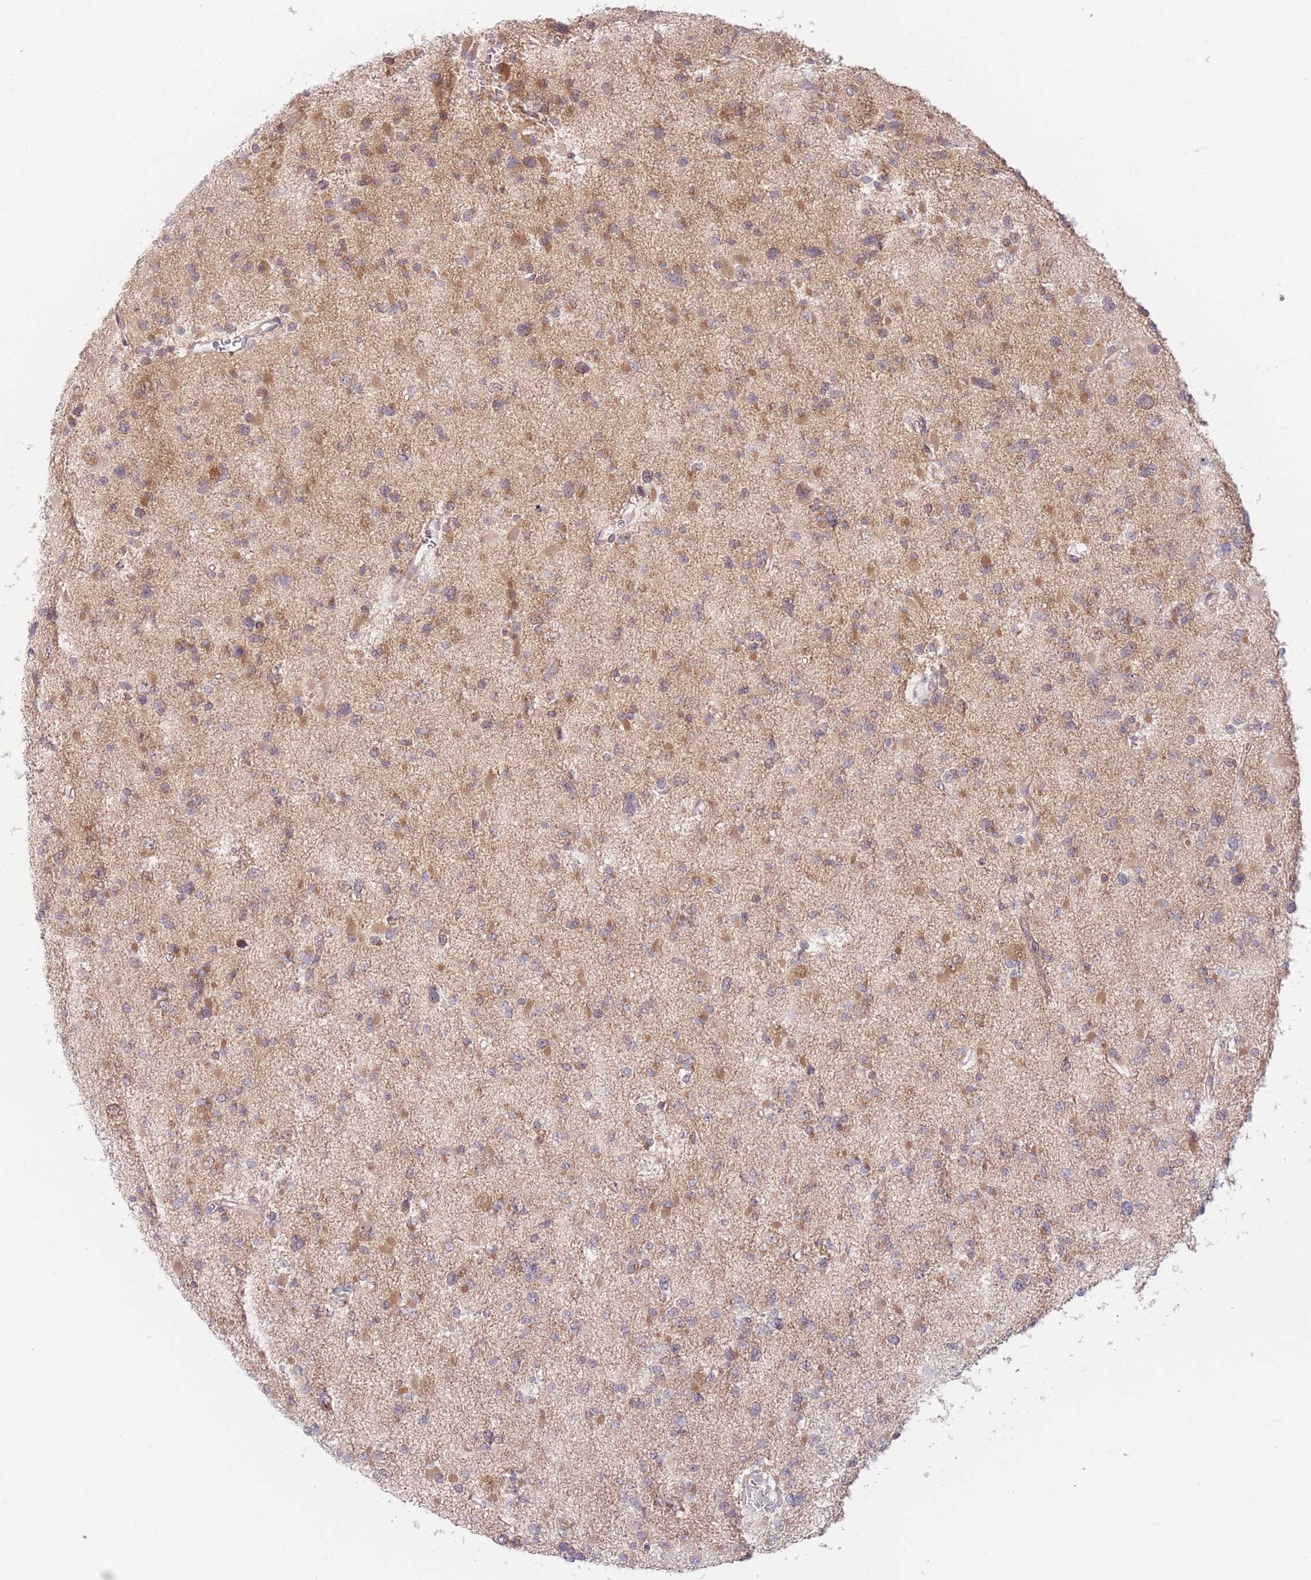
{"staining": {"intensity": "moderate", "quantity": "25%-75%", "location": "cytoplasmic/membranous"}, "tissue": "glioma", "cell_type": "Tumor cells", "image_type": "cancer", "snomed": [{"axis": "morphology", "description": "Glioma, malignant, Low grade"}, {"axis": "topography", "description": "Brain"}], "caption": "Brown immunohistochemical staining in human glioma demonstrates moderate cytoplasmic/membranous positivity in about 25%-75% of tumor cells.", "gene": "PPM1A", "patient": {"sex": "female", "age": 22}}